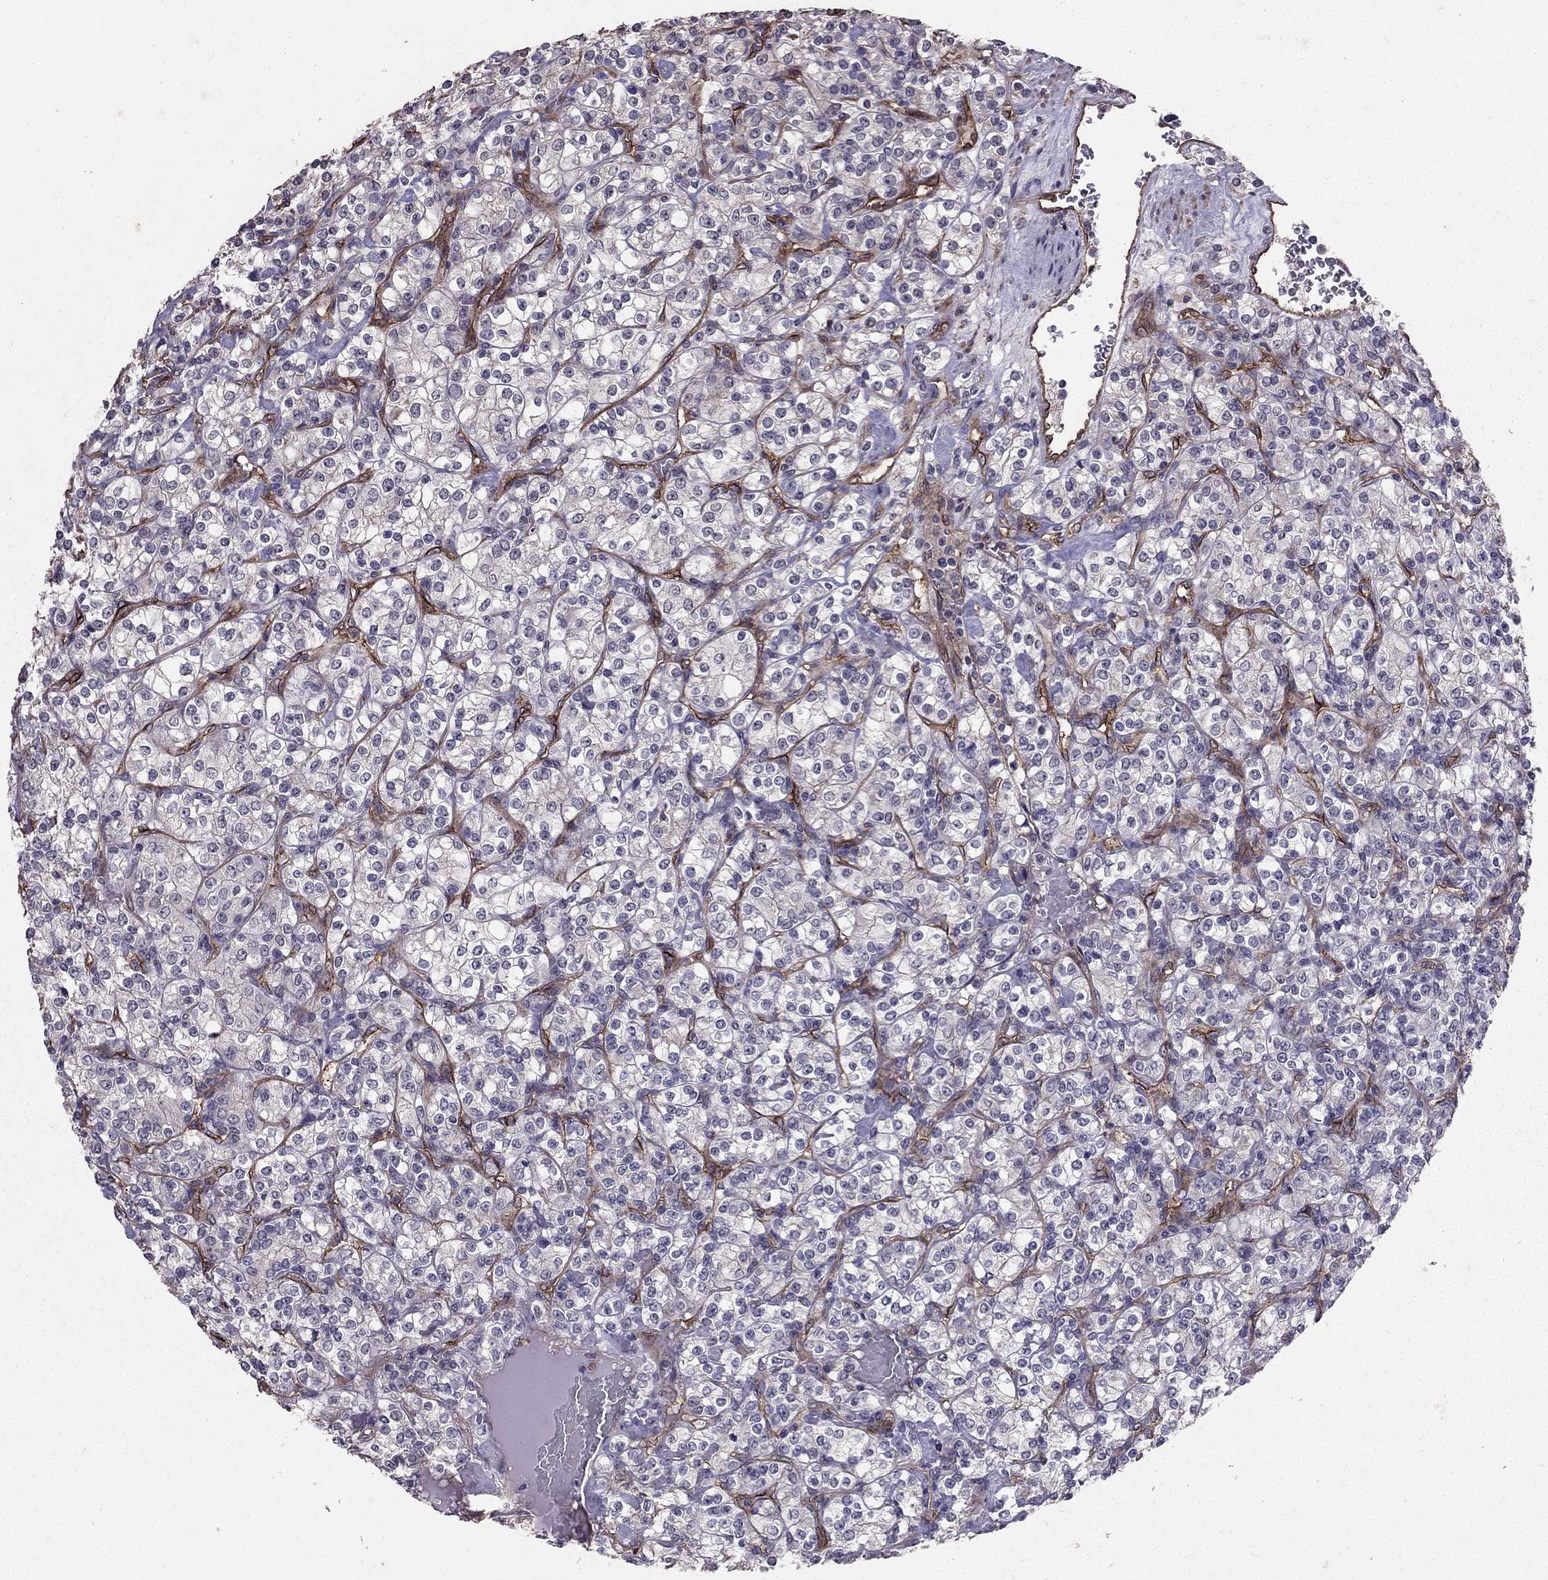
{"staining": {"intensity": "negative", "quantity": "none", "location": "none"}, "tissue": "renal cancer", "cell_type": "Tumor cells", "image_type": "cancer", "snomed": [{"axis": "morphology", "description": "Adenocarcinoma, NOS"}, {"axis": "topography", "description": "Kidney"}], "caption": "A high-resolution histopathology image shows immunohistochemistry (IHC) staining of adenocarcinoma (renal), which displays no significant positivity in tumor cells. Brightfield microscopy of IHC stained with DAB (3,3'-diaminobenzidine) (brown) and hematoxylin (blue), captured at high magnification.", "gene": "RASIP1", "patient": {"sex": "male", "age": 77}}